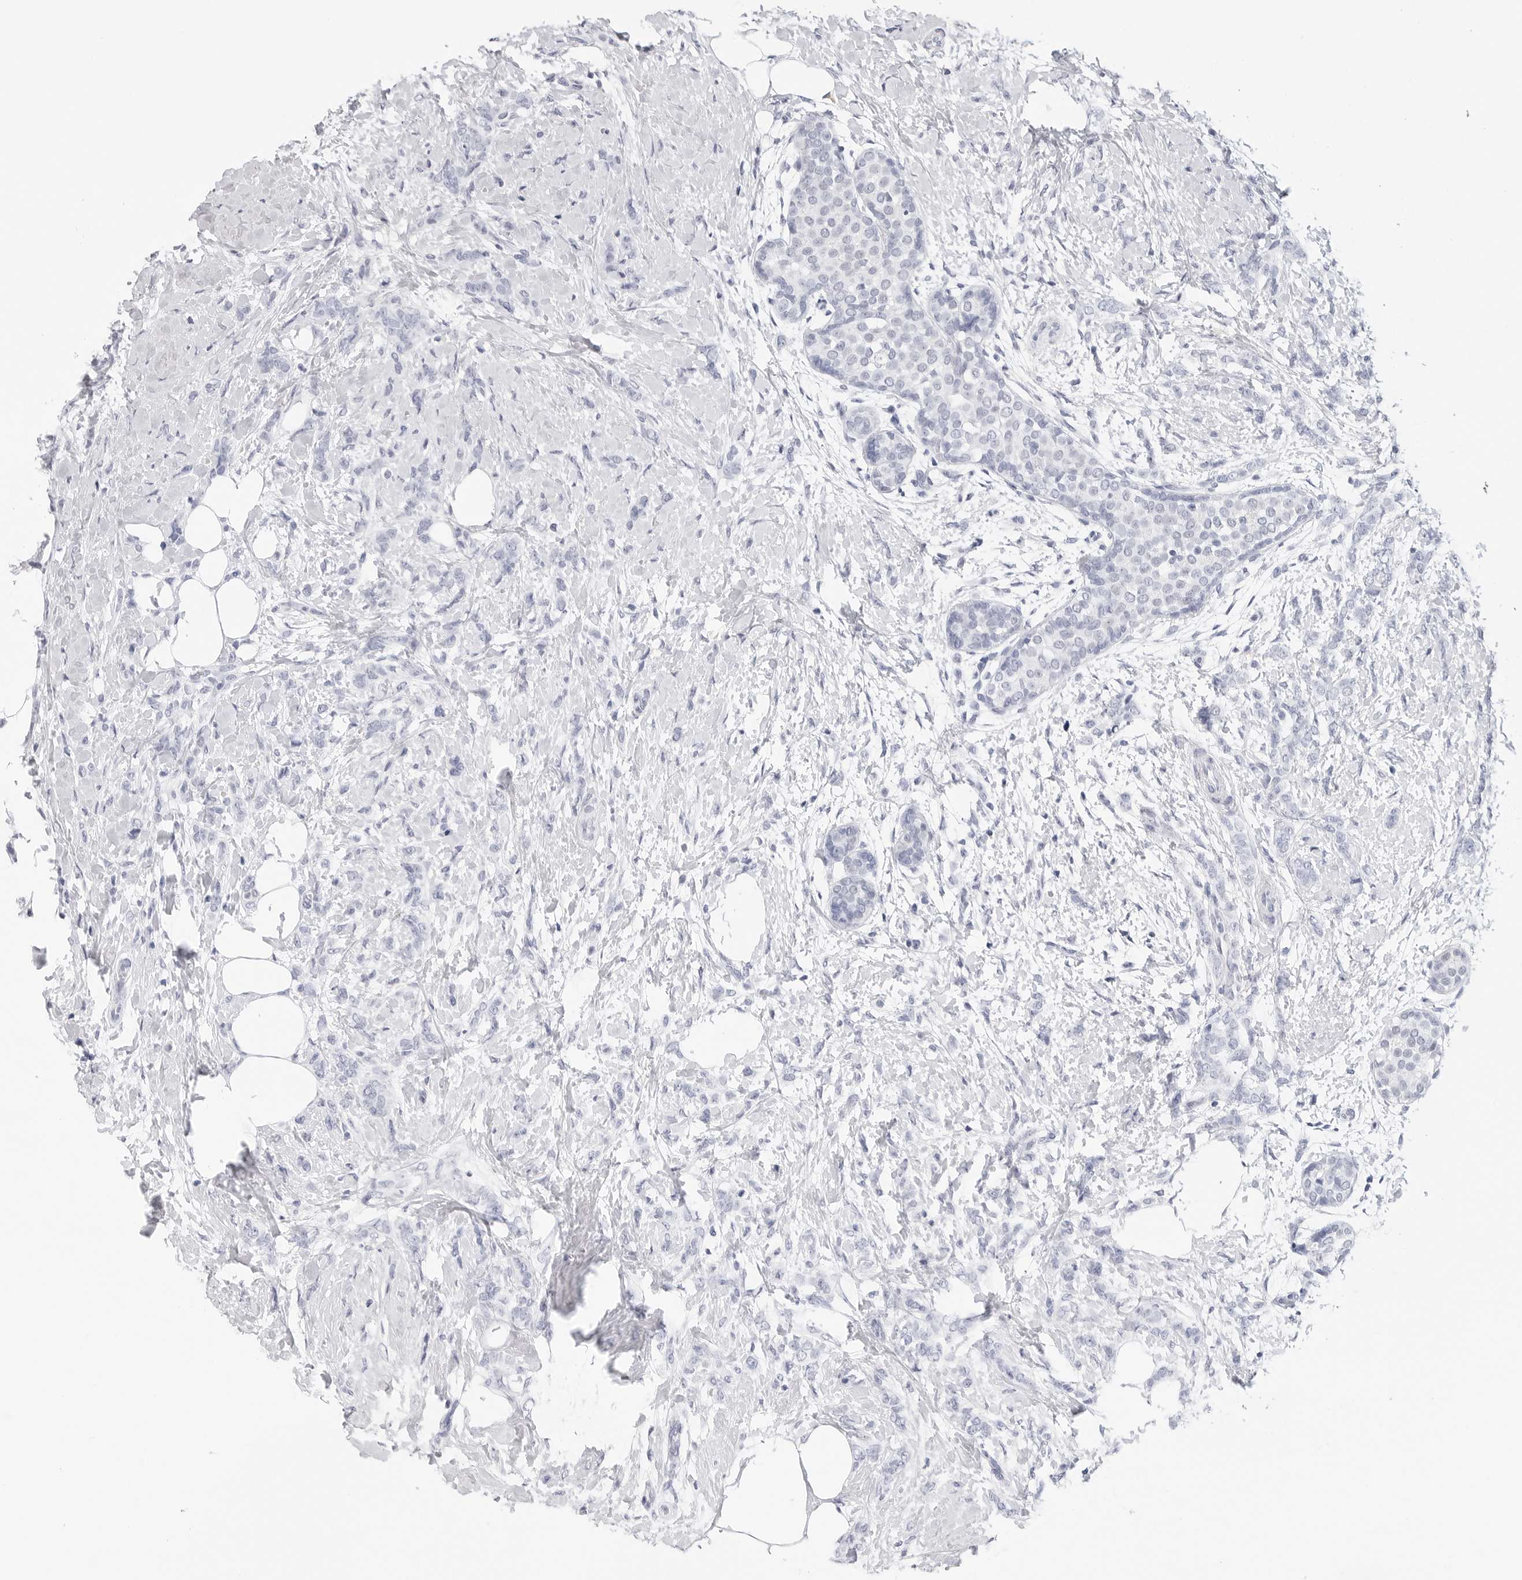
{"staining": {"intensity": "negative", "quantity": "none", "location": "none"}, "tissue": "breast cancer", "cell_type": "Tumor cells", "image_type": "cancer", "snomed": [{"axis": "morphology", "description": "Lobular carcinoma, in situ"}, {"axis": "morphology", "description": "Lobular carcinoma"}, {"axis": "topography", "description": "Breast"}], "caption": "Histopathology image shows no significant protein positivity in tumor cells of lobular carcinoma (breast). The staining is performed using DAB brown chromogen with nuclei counter-stained in using hematoxylin.", "gene": "SLC19A1", "patient": {"sex": "female", "age": 41}}